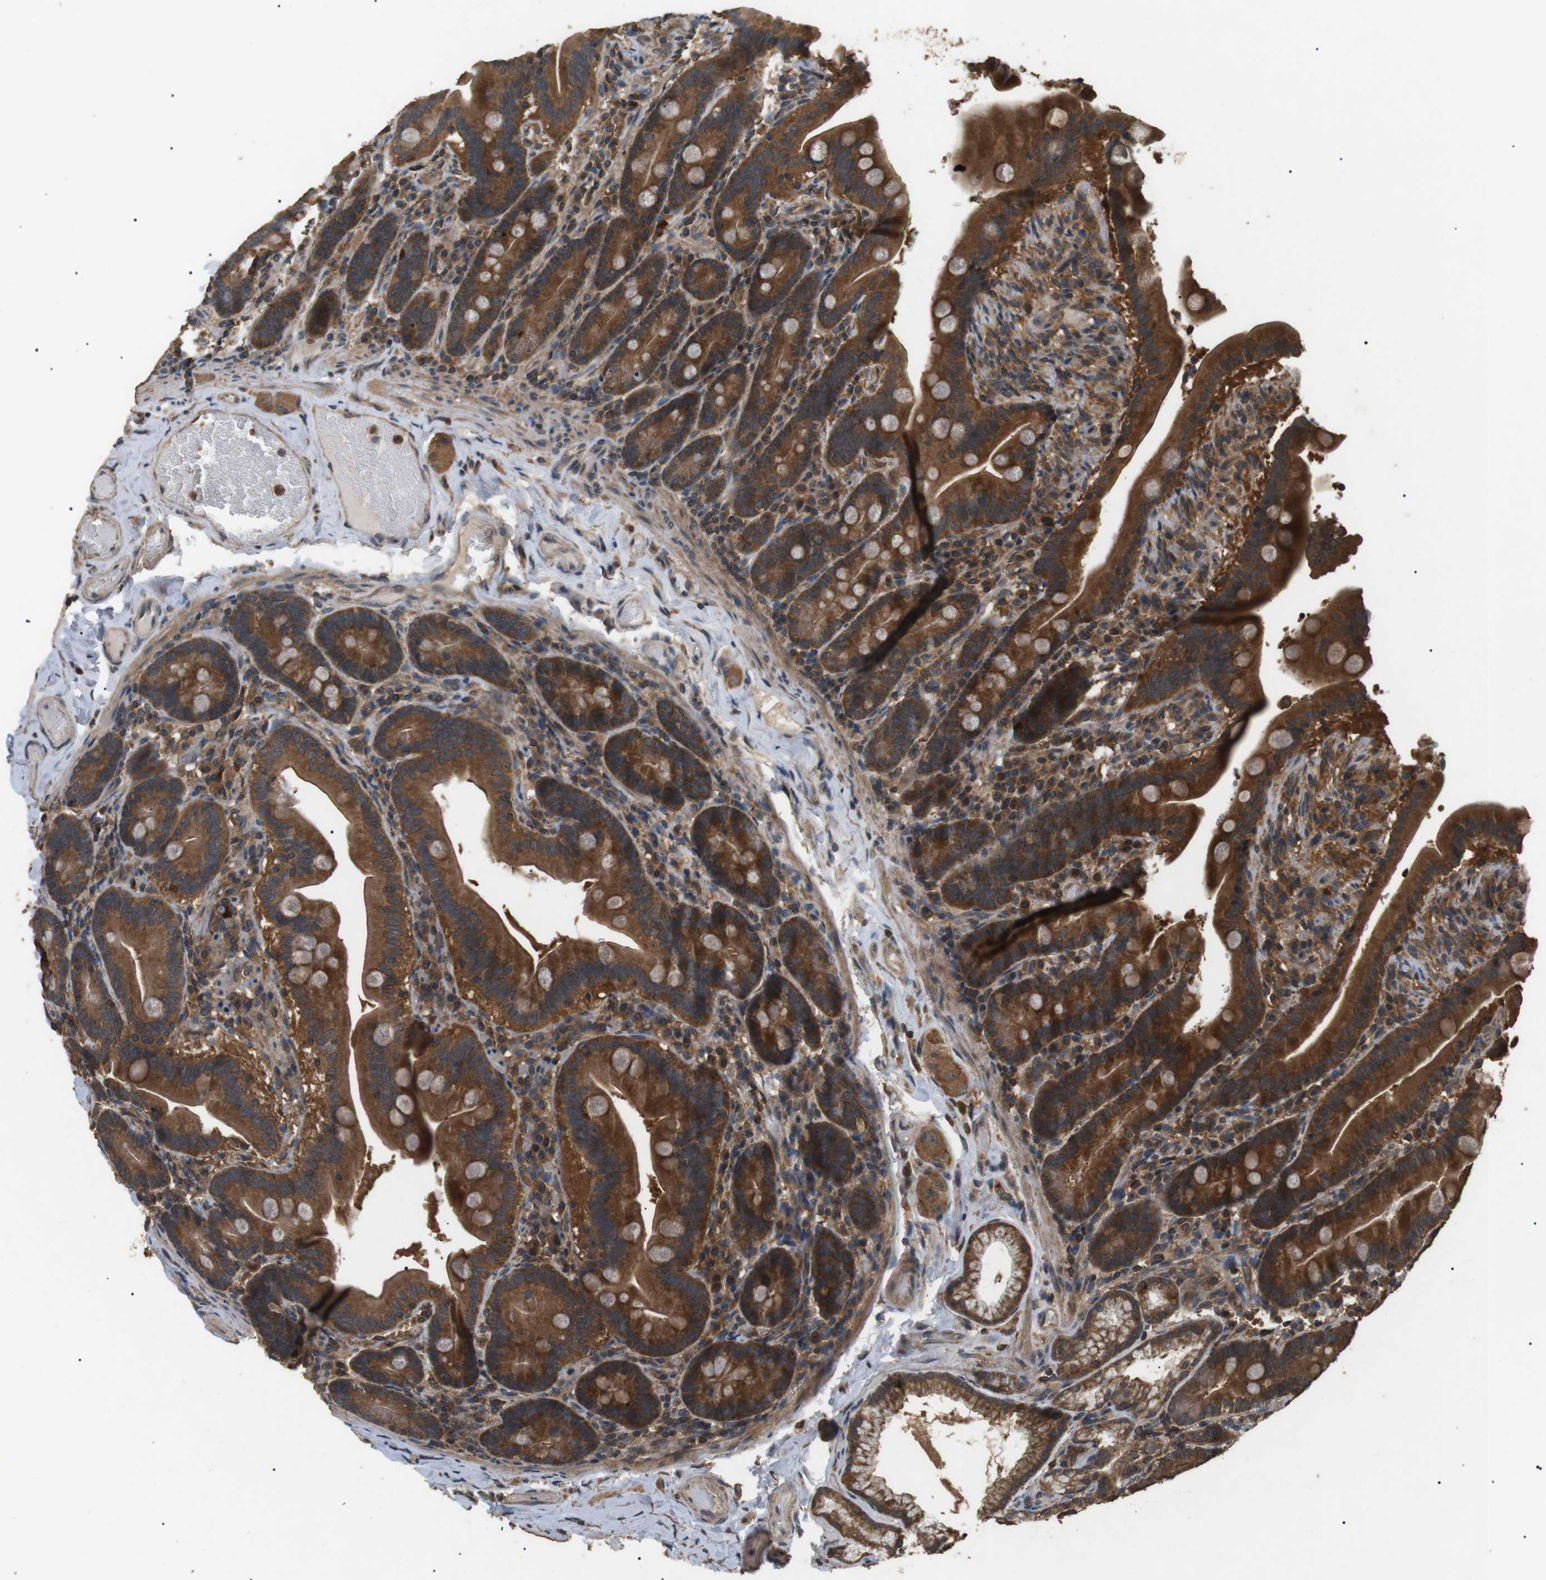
{"staining": {"intensity": "strong", "quantity": ">75%", "location": "cytoplasmic/membranous"}, "tissue": "duodenum", "cell_type": "Glandular cells", "image_type": "normal", "snomed": [{"axis": "morphology", "description": "Normal tissue, NOS"}, {"axis": "topography", "description": "Duodenum"}], "caption": "IHC staining of benign duodenum, which displays high levels of strong cytoplasmic/membranous positivity in about >75% of glandular cells indicating strong cytoplasmic/membranous protein positivity. The staining was performed using DAB (brown) for protein detection and nuclei were counterstained in hematoxylin (blue).", "gene": "TBC1D15", "patient": {"sex": "male", "age": 54}}